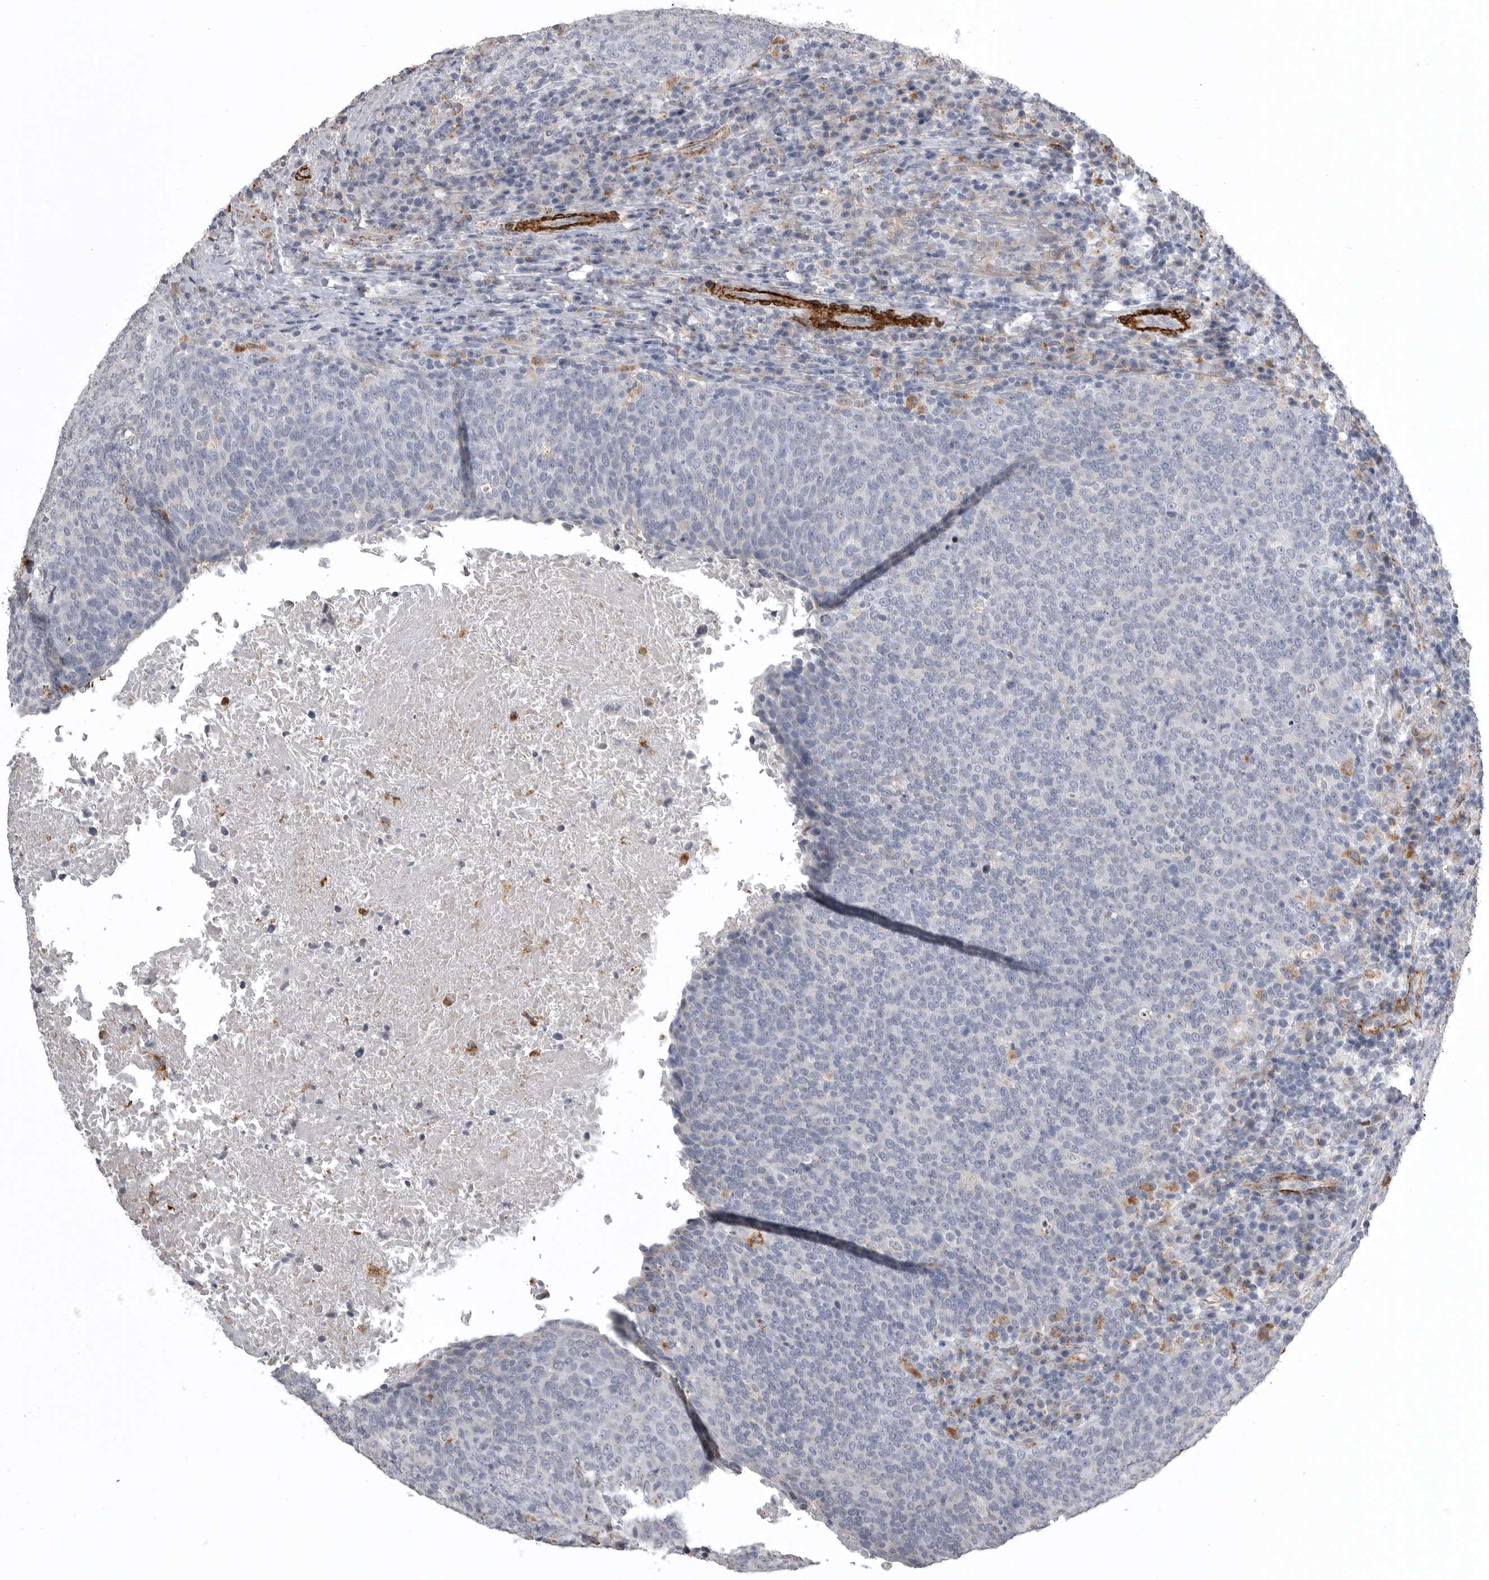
{"staining": {"intensity": "negative", "quantity": "none", "location": "none"}, "tissue": "head and neck cancer", "cell_type": "Tumor cells", "image_type": "cancer", "snomed": [{"axis": "morphology", "description": "Squamous cell carcinoma, NOS"}, {"axis": "morphology", "description": "Squamous cell carcinoma, metastatic, NOS"}, {"axis": "topography", "description": "Lymph node"}, {"axis": "topography", "description": "Head-Neck"}], "caption": "This is an IHC micrograph of human head and neck cancer. There is no expression in tumor cells.", "gene": "AOC3", "patient": {"sex": "male", "age": 62}}